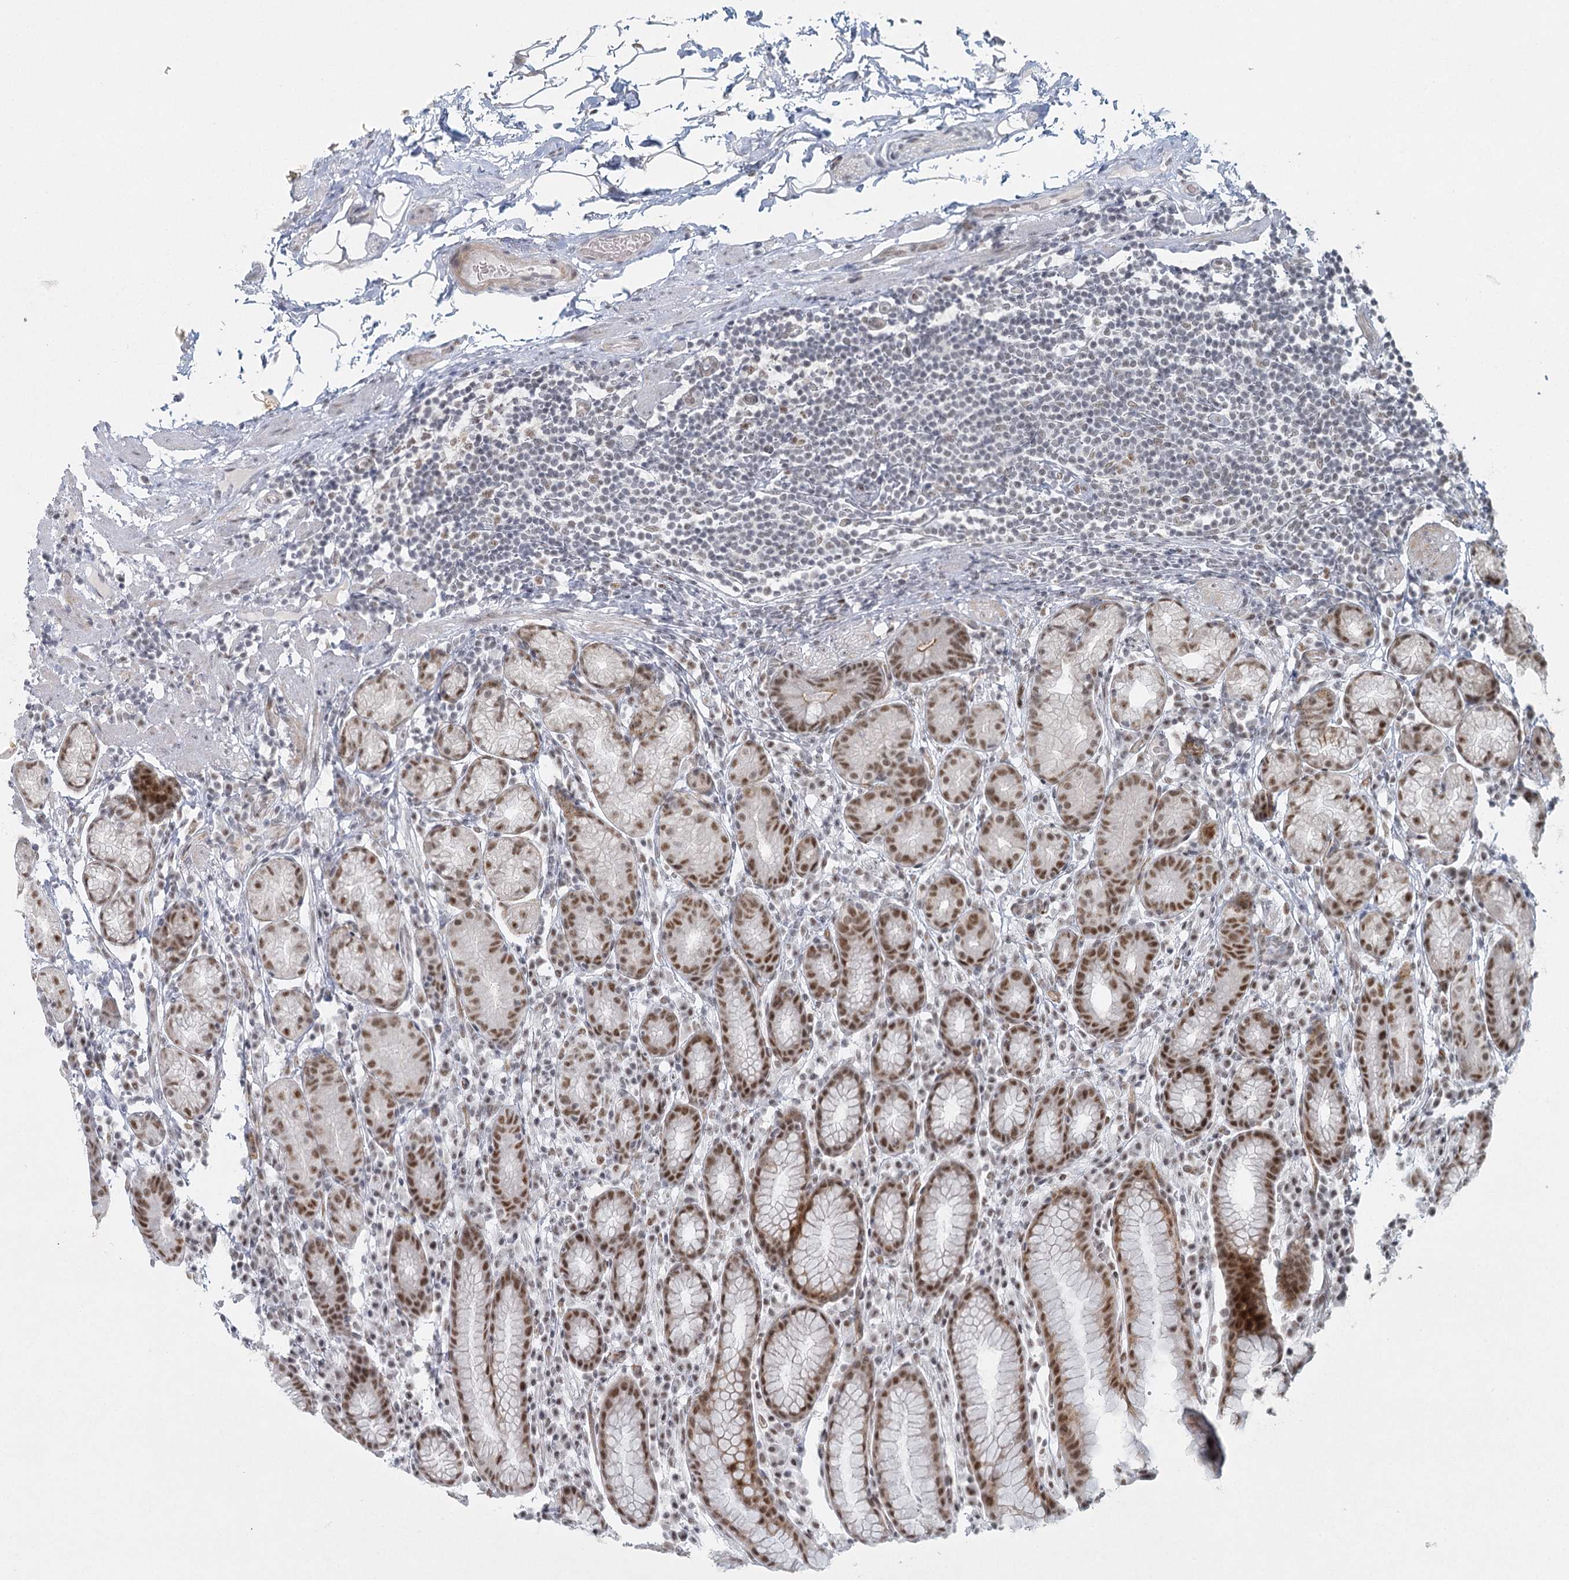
{"staining": {"intensity": "moderate", "quantity": ">75%", "location": "nuclear"}, "tissue": "stomach", "cell_type": "Glandular cells", "image_type": "normal", "snomed": [{"axis": "morphology", "description": "Normal tissue, NOS"}, {"axis": "topography", "description": "Stomach, lower"}], "caption": "Moderate nuclear expression for a protein is present in about >75% of glandular cells of benign stomach using immunohistochemistry (IHC).", "gene": "U2SURP", "patient": {"sex": "male", "age": 52}}